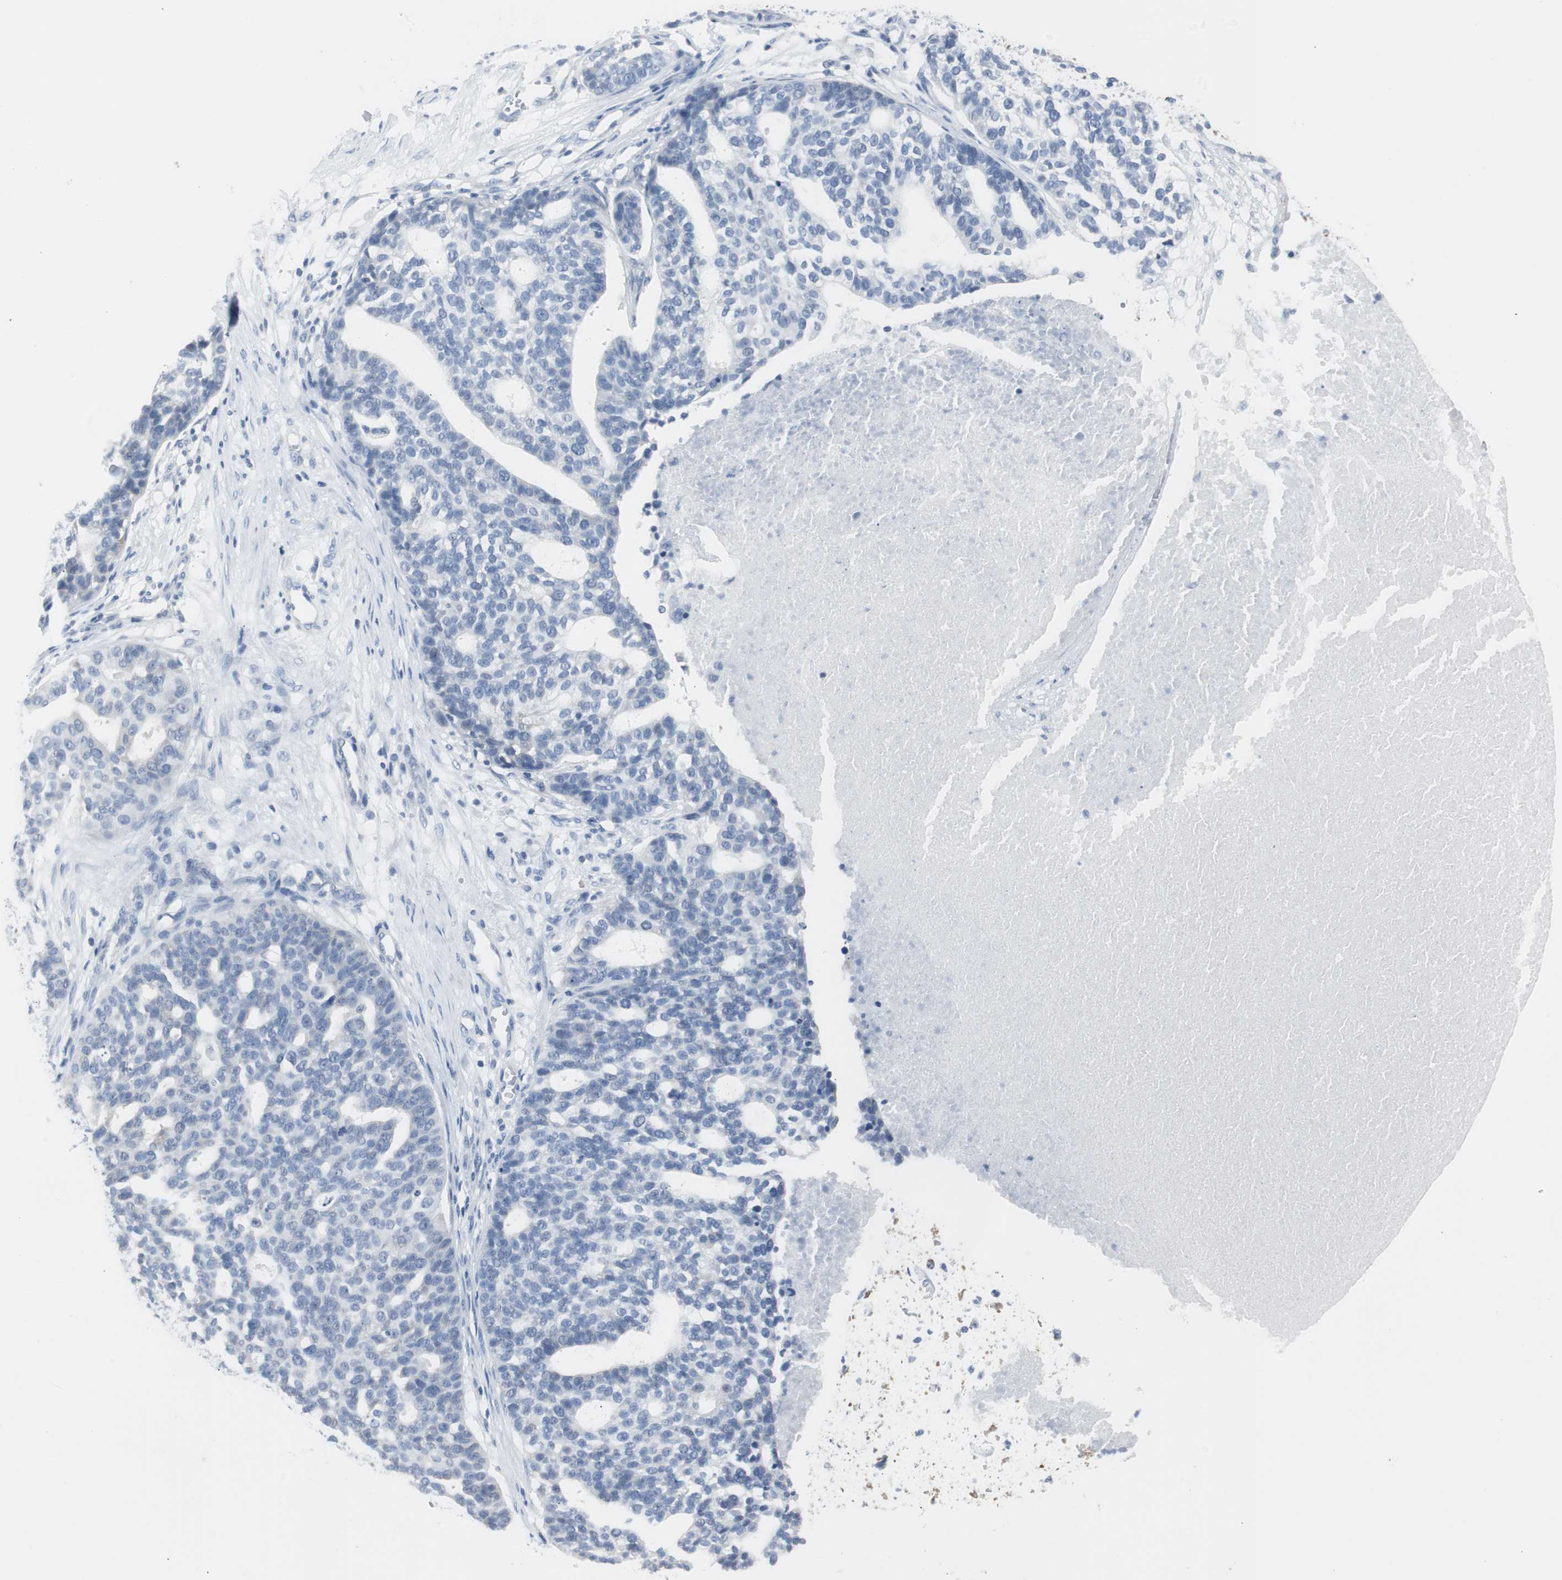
{"staining": {"intensity": "negative", "quantity": "none", "location": "none"}, "tissue": "ovarian cancer", "cell_type": "Tumor cells", "image_type": "cancer", "snomed": [{"axis": "morphology", "description": "Cystadenocarcinoma, serous, NOS"}, {"axis": "topography", "description": "Ovary"}], "caption": "This is an IHC image of ovarian serous cystadenocarcinoma. There is no expression in tumor cells.", "gene": "S100A7", "patient": {"sex": "female", "age": 59}}